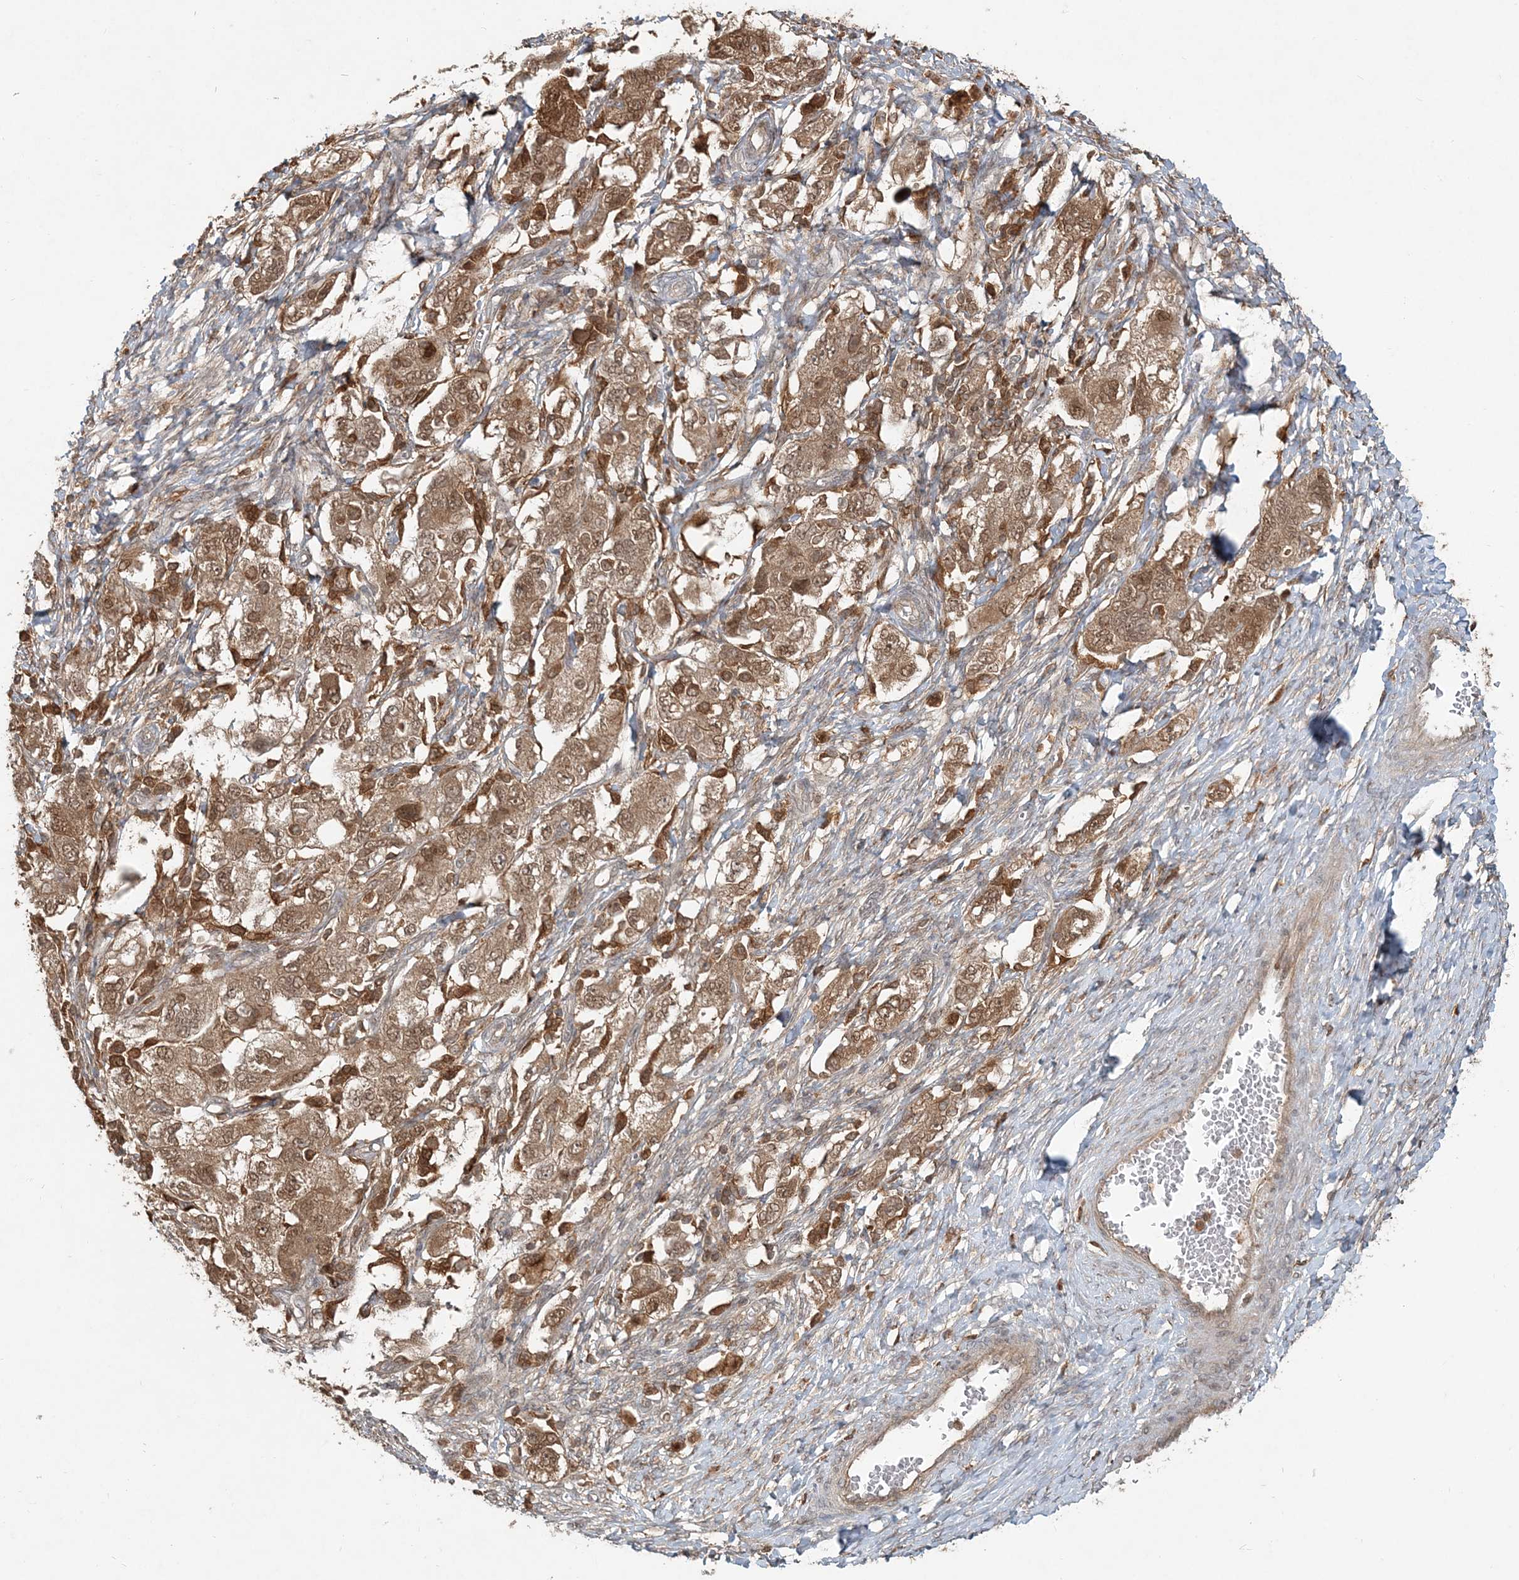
{"staining": {"intensity": "moderate", "quantity": ">75%", "location": "cytoplasmic/membranous,nuclear"}, "tissue": "ovarian cancer", "cell_type": "Tumor cells", "image_type": "cancer", "snomed": [{"axis": "morphology", "description": "Carcinoma, NOS"}, {"axis": "morphology", "description": "Cystadenocarcinoma, serous, NOS"}, {"axis": "topography", "description": "Ovary"}], "caption": "About >75% of tumor cells in human serous cystadenocarcinoma (ovarian) show moderate cytoplasmic/membranous and nuclear protein expression as visualized by brown immunohistochemical staining.", "gene": "CAB39", "patient": {"sex": "female", "age": 69}}